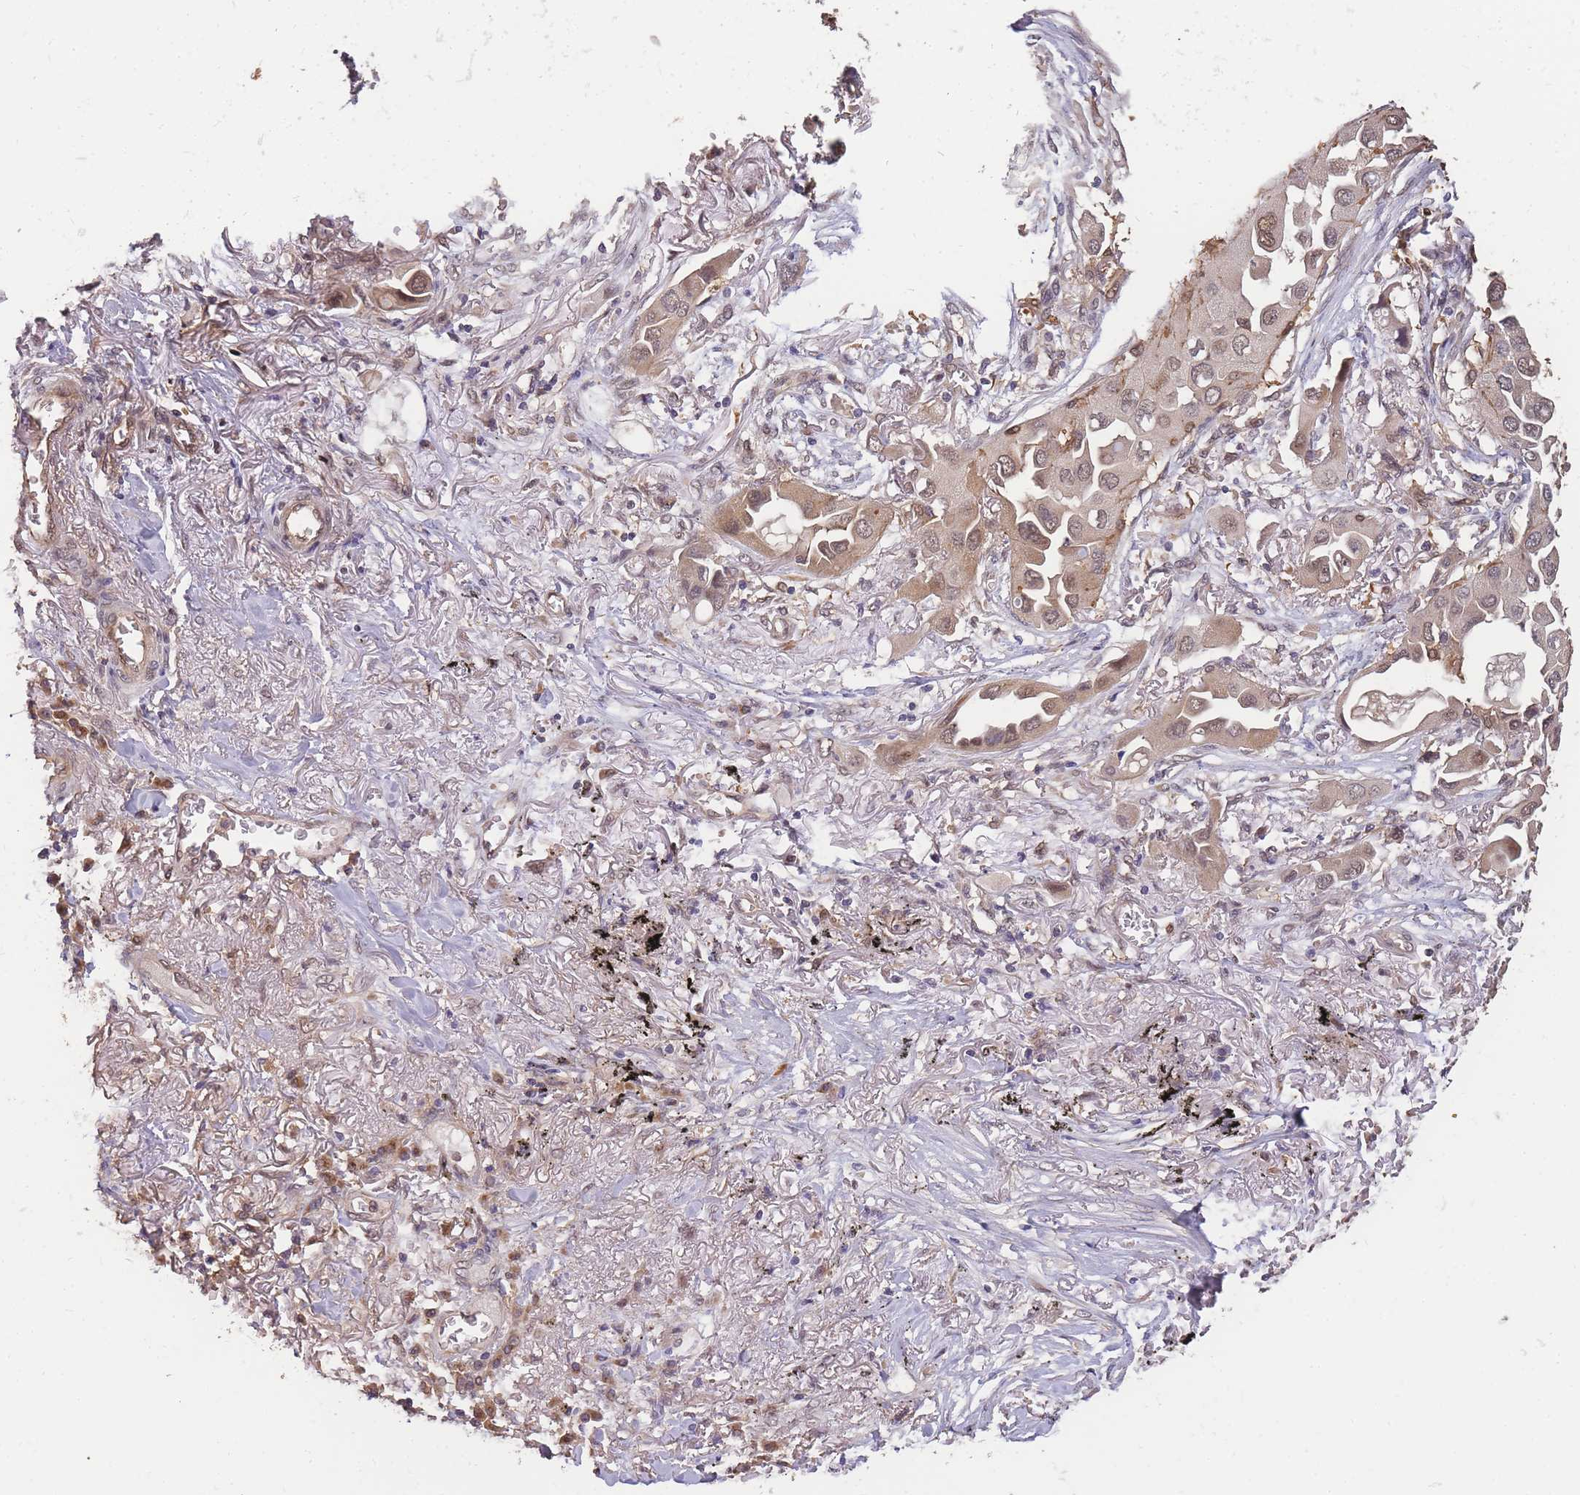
{"staining": {"intensity": "weak", "quantity": ">75%", "location": "cytoplasmic/membranous,nuclear"}, "tissue": "lung cancer", "cell_type": "Tumor cells", "image_type": "cancer", "snomed": [{"axis": "morphology", "description": "Adenocarcinoma, NOS"}, {"axis": "topography", "description": "Lung"}], "caption": "About >75% of tumor cells in lung cancer (adenocarcinoma) demonstrate weak cytoplasmic/membranous and nuclear protein staining as visualized by brown immunohistochemical staining.", "gene": "CDKN2AIPNL", "patient": {"sex": "female", "age": 76}}